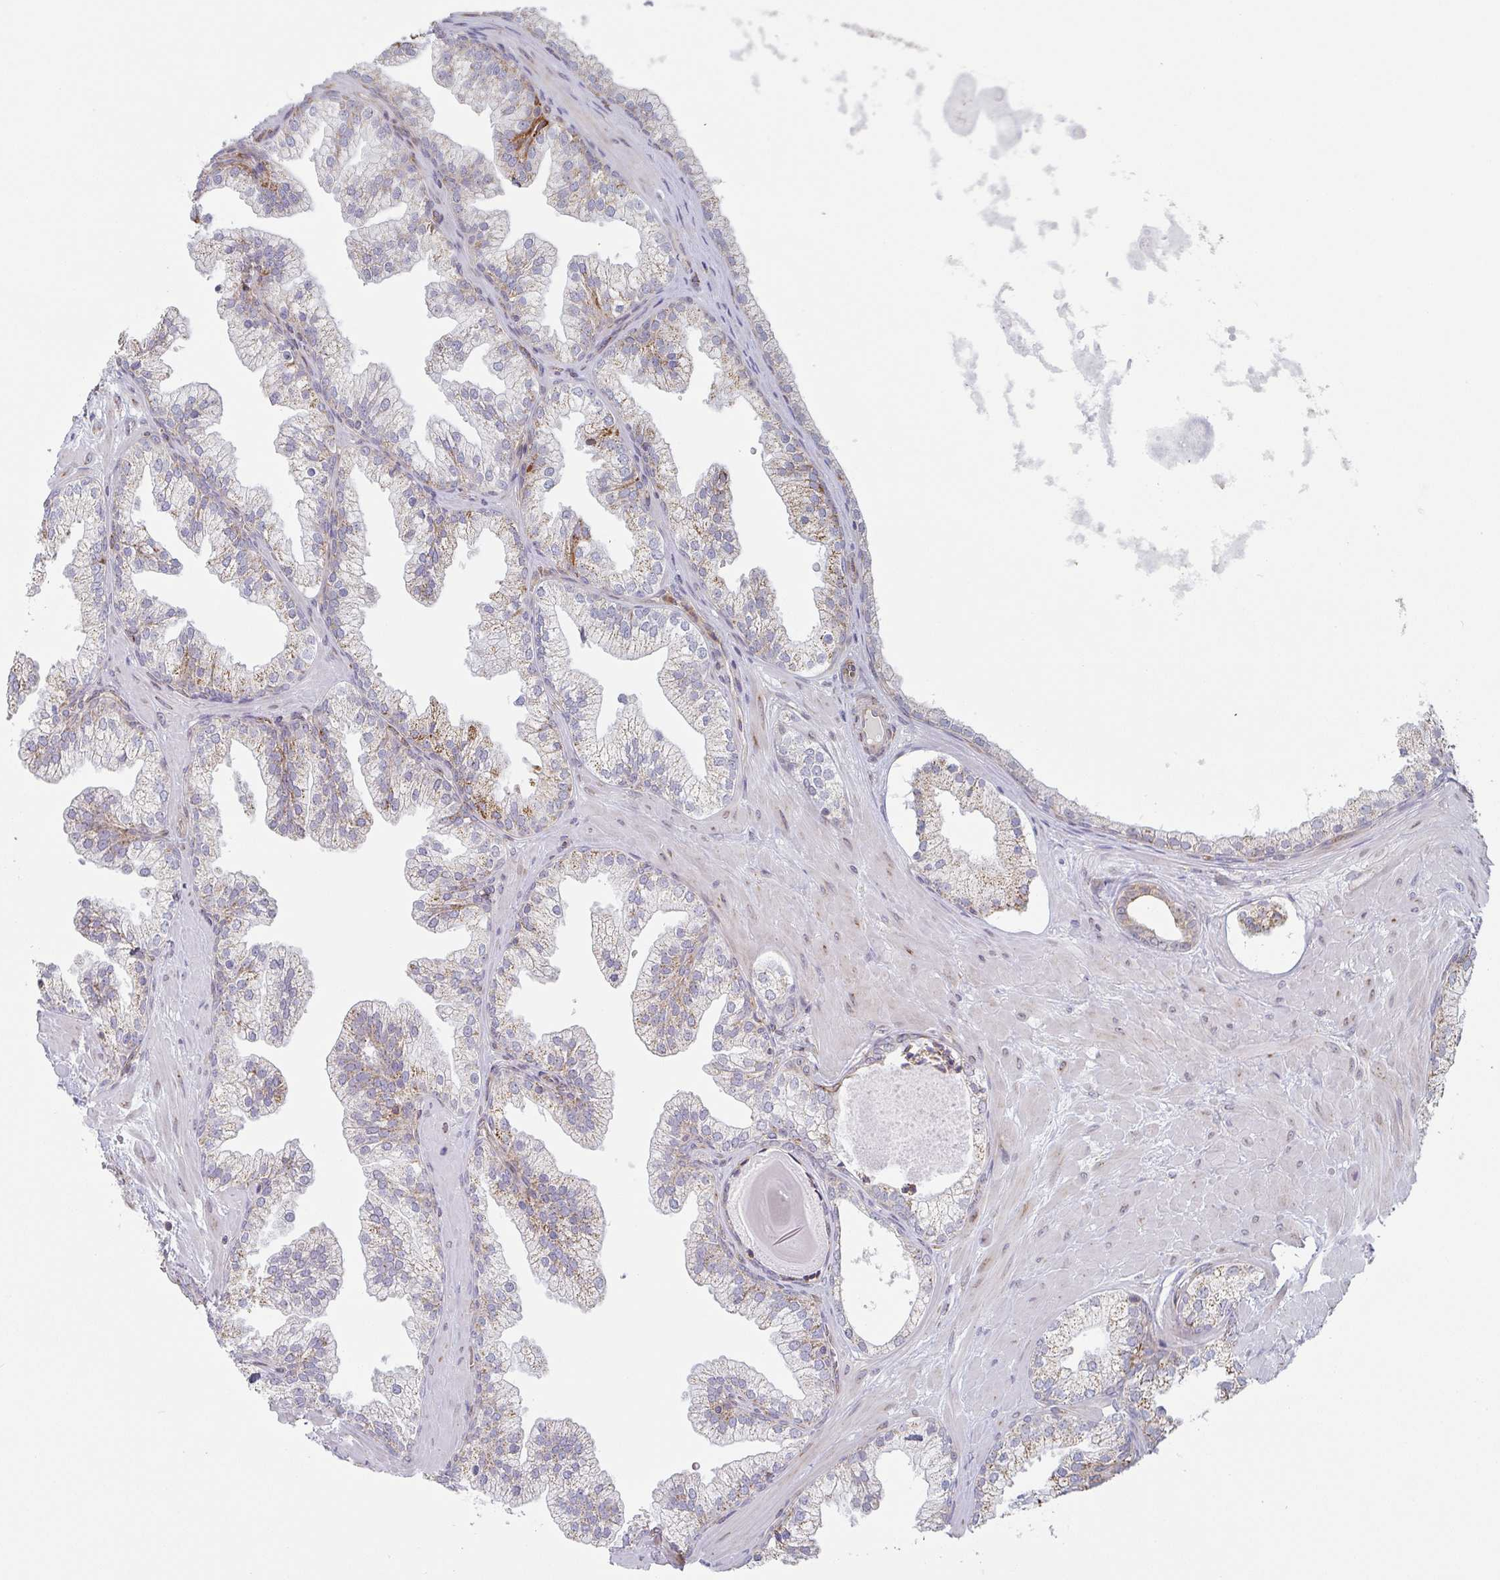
{"staining": {"intensity": "moderate", "quantity": "25%-75%", "location": "cytoplasmic/membranous"}, "tissue": "prostate", "cell_type": "Glandular cells", "image_type": "normal", "snomed": [{"axis": "morphology", "description": "Normal tissue, NOS"}, {"axis": "topography", "description": "Prostate"}, {"axis": "topography", "description": "Peripheral nerve tissue"}], "caption": "Protein staining of normal prostate demonstrates moderate cytoplasmic/membranous staining in about 25%-75% of glandular cells.", "gene": "ZNF526", "patient": {"sex": "male", "age": 61}}